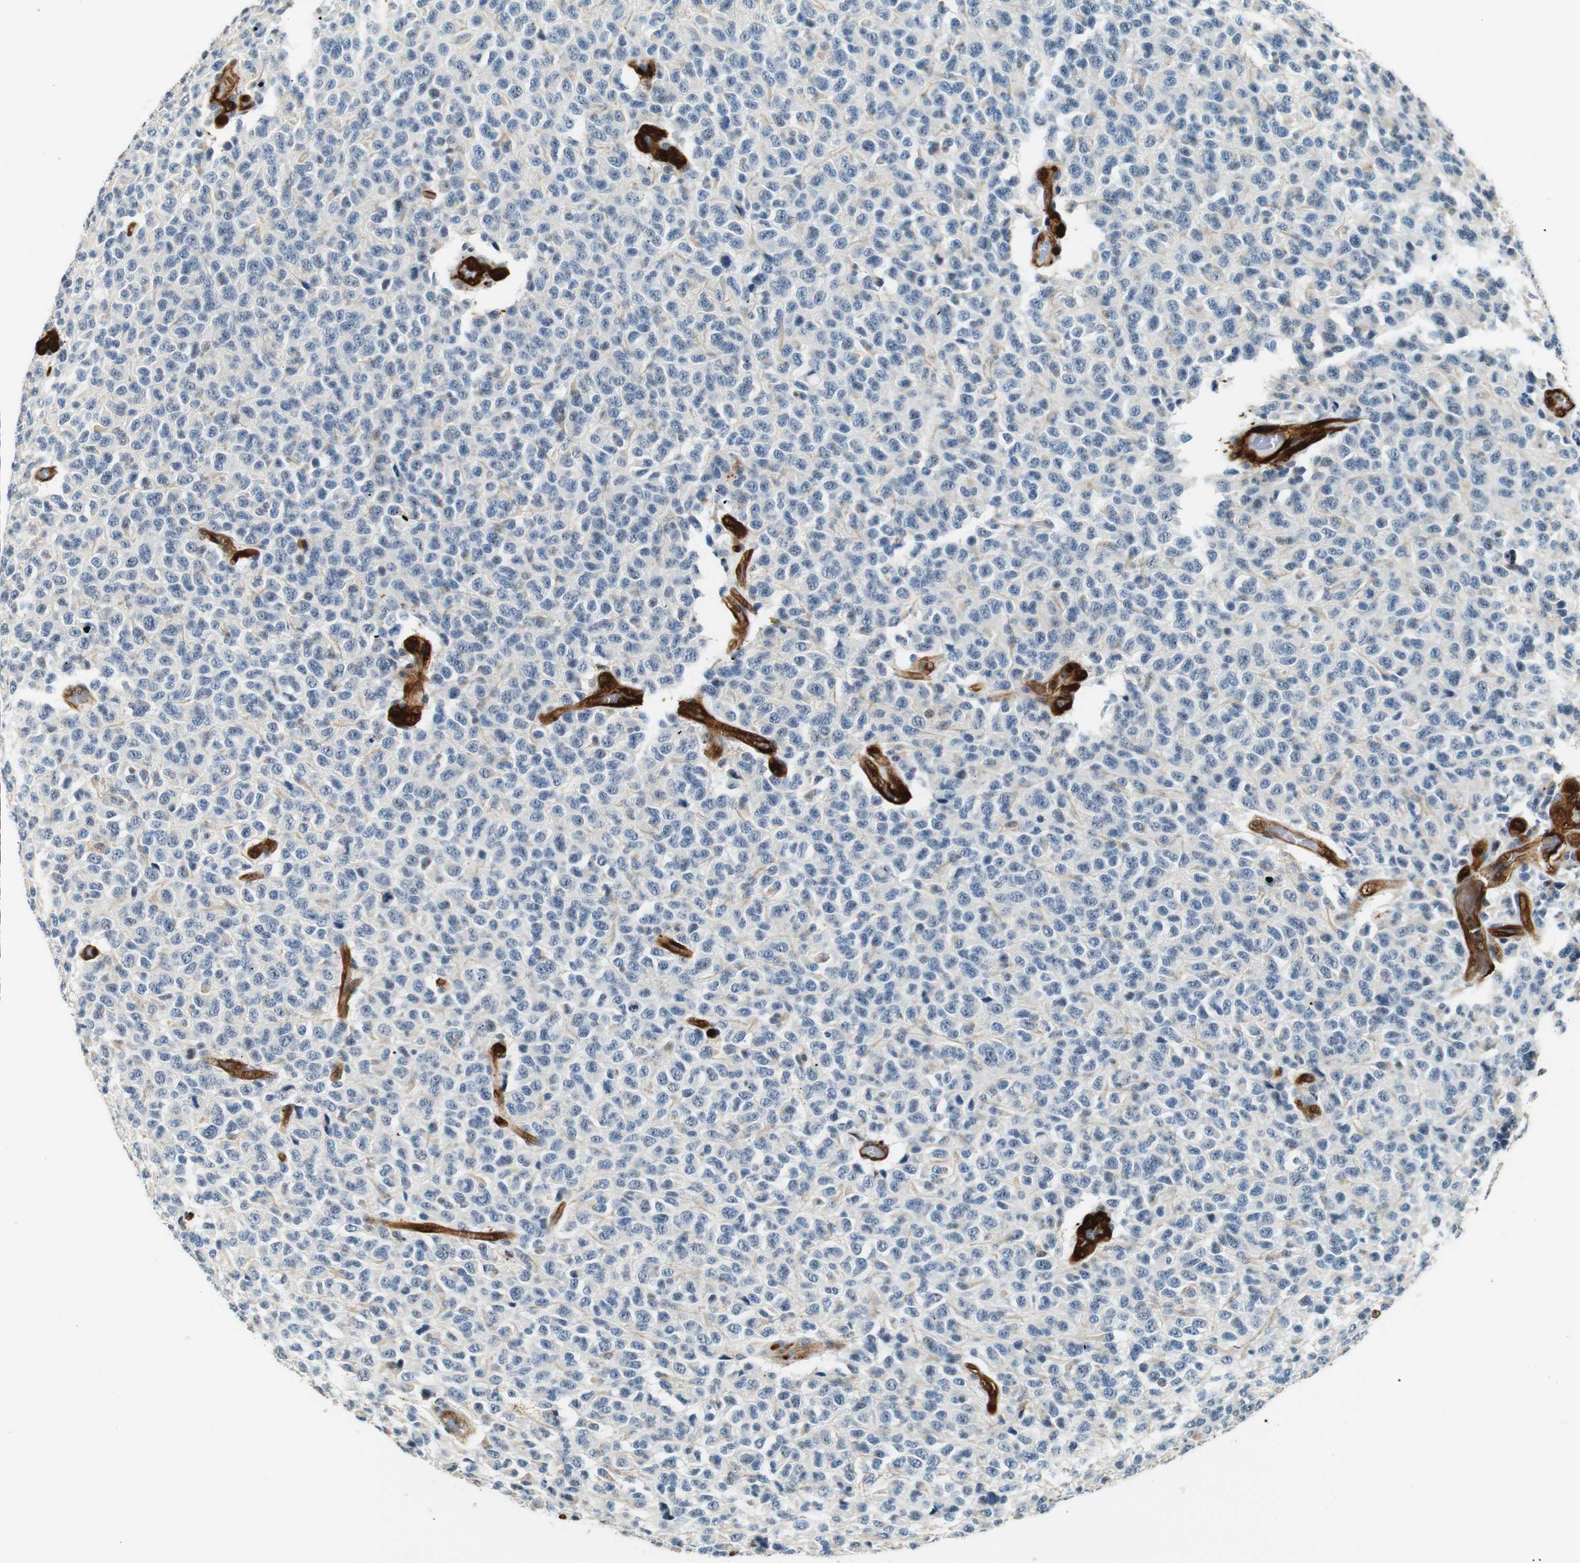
{"staining": {"intensity": "negative", "quantity": "none", "location": "none"}, "tissue": "glioma", "cell_type": "Tumor cells", "image_type": "cancer", "snomed": [{"axis": "morphology", "description": "Glioma, malignant, High grade"}, {"axis": "topography", "description": "pancreas cauda"}], "caption": "Tumor cells show no significant staining in malignant glioma (high-grade). The staining was performed using DAB to visualize the protein expression in brown, while the nuclei were stained in blue with hematoxylin (Magnification: 20x).", "gene": "LXN", "patient": {"sex": "male", "age": 60}}